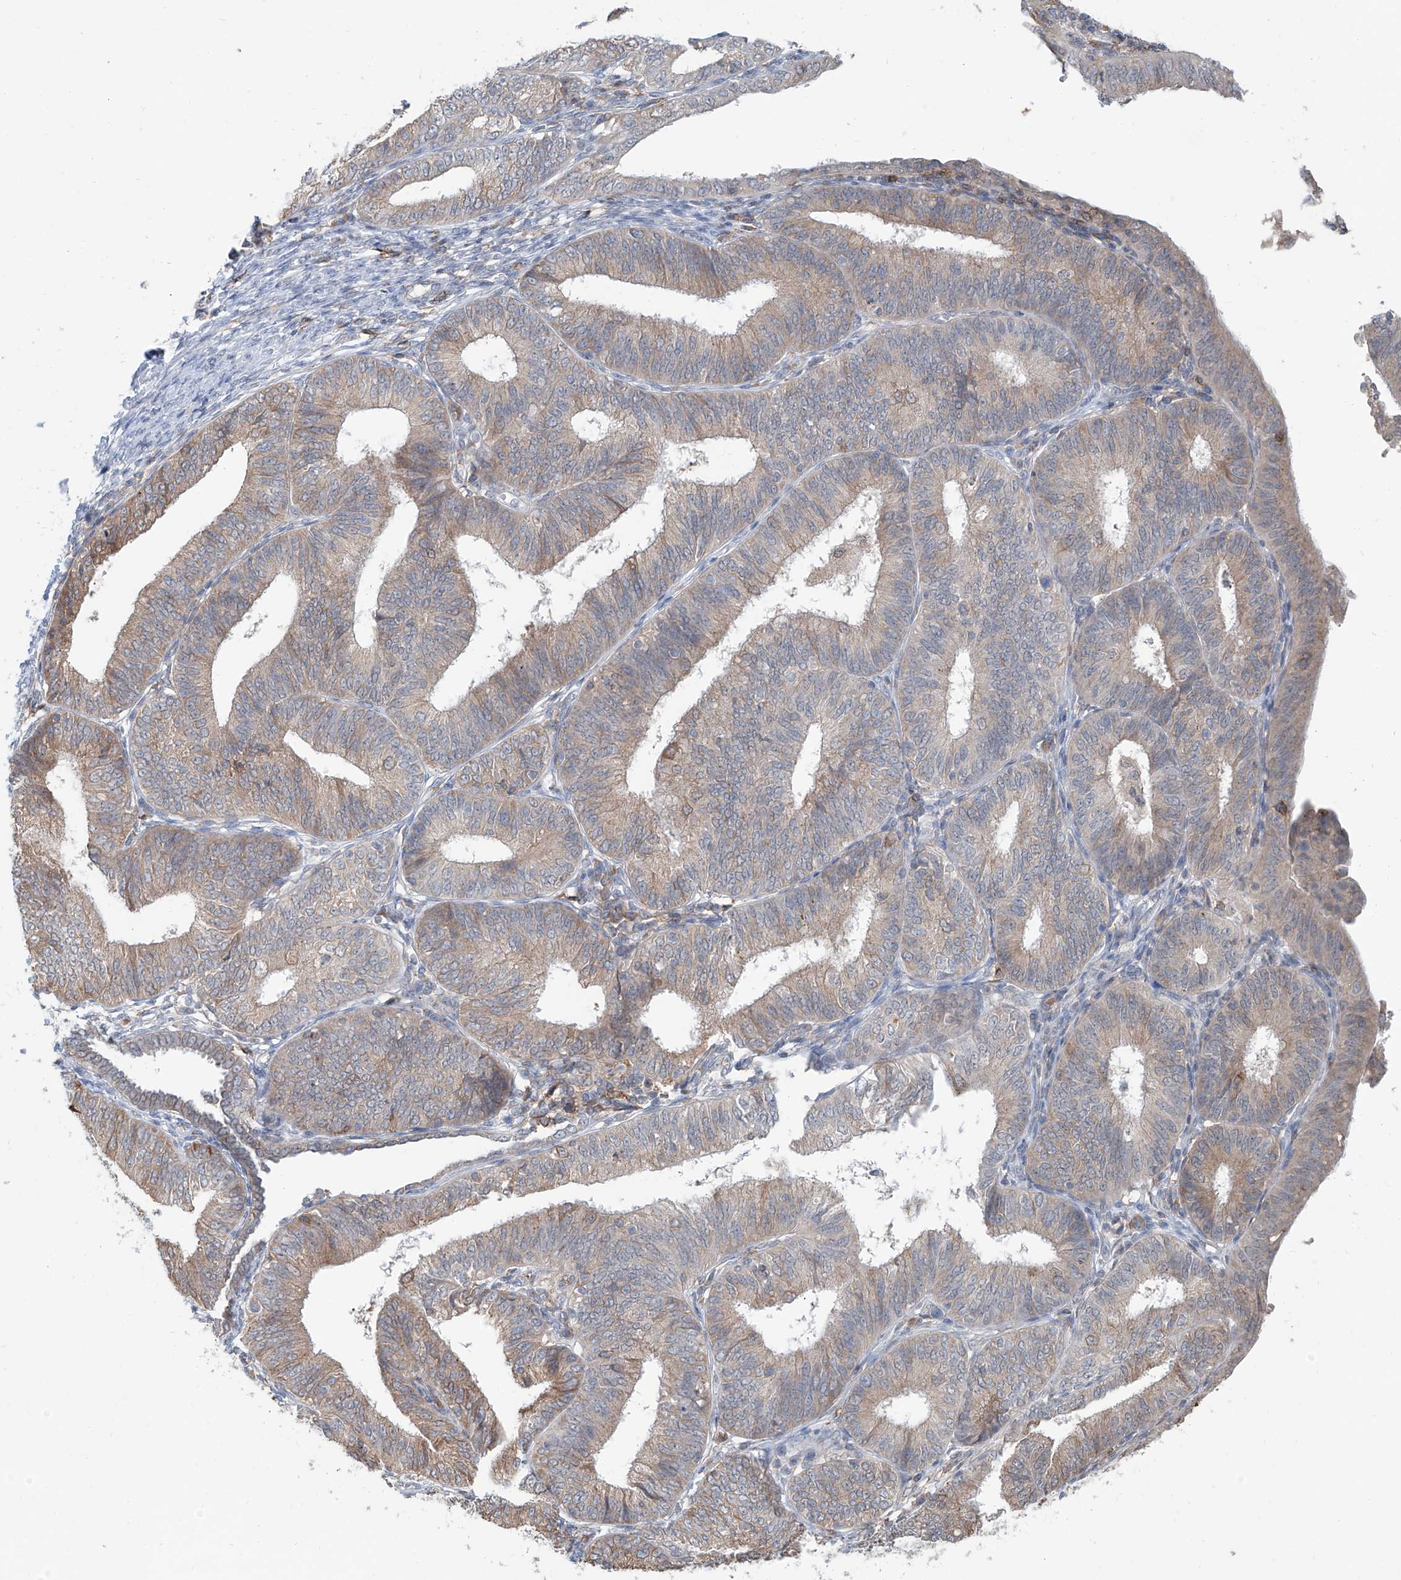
{"staining": {"intensity": "weak", "quantity": "25%-75%", "location": "cytoplasmic/membranous"}, "tissue": "endometrial cancer", "cell_type": "Tumor cells", "image_type": "cancer", "snomed": [{"axis": "morphology", "description": "Adenocarcinoma, NOS"}, {"axis": "topography", "description": "Endometrium"}], "caption": "Endometrial cancer stained for a protein demonstrates weak cytoplasmic/membranous positivity in tumor cells.", "gene": "KCNK10", "patient": {"sex": "female", "age": 51}}